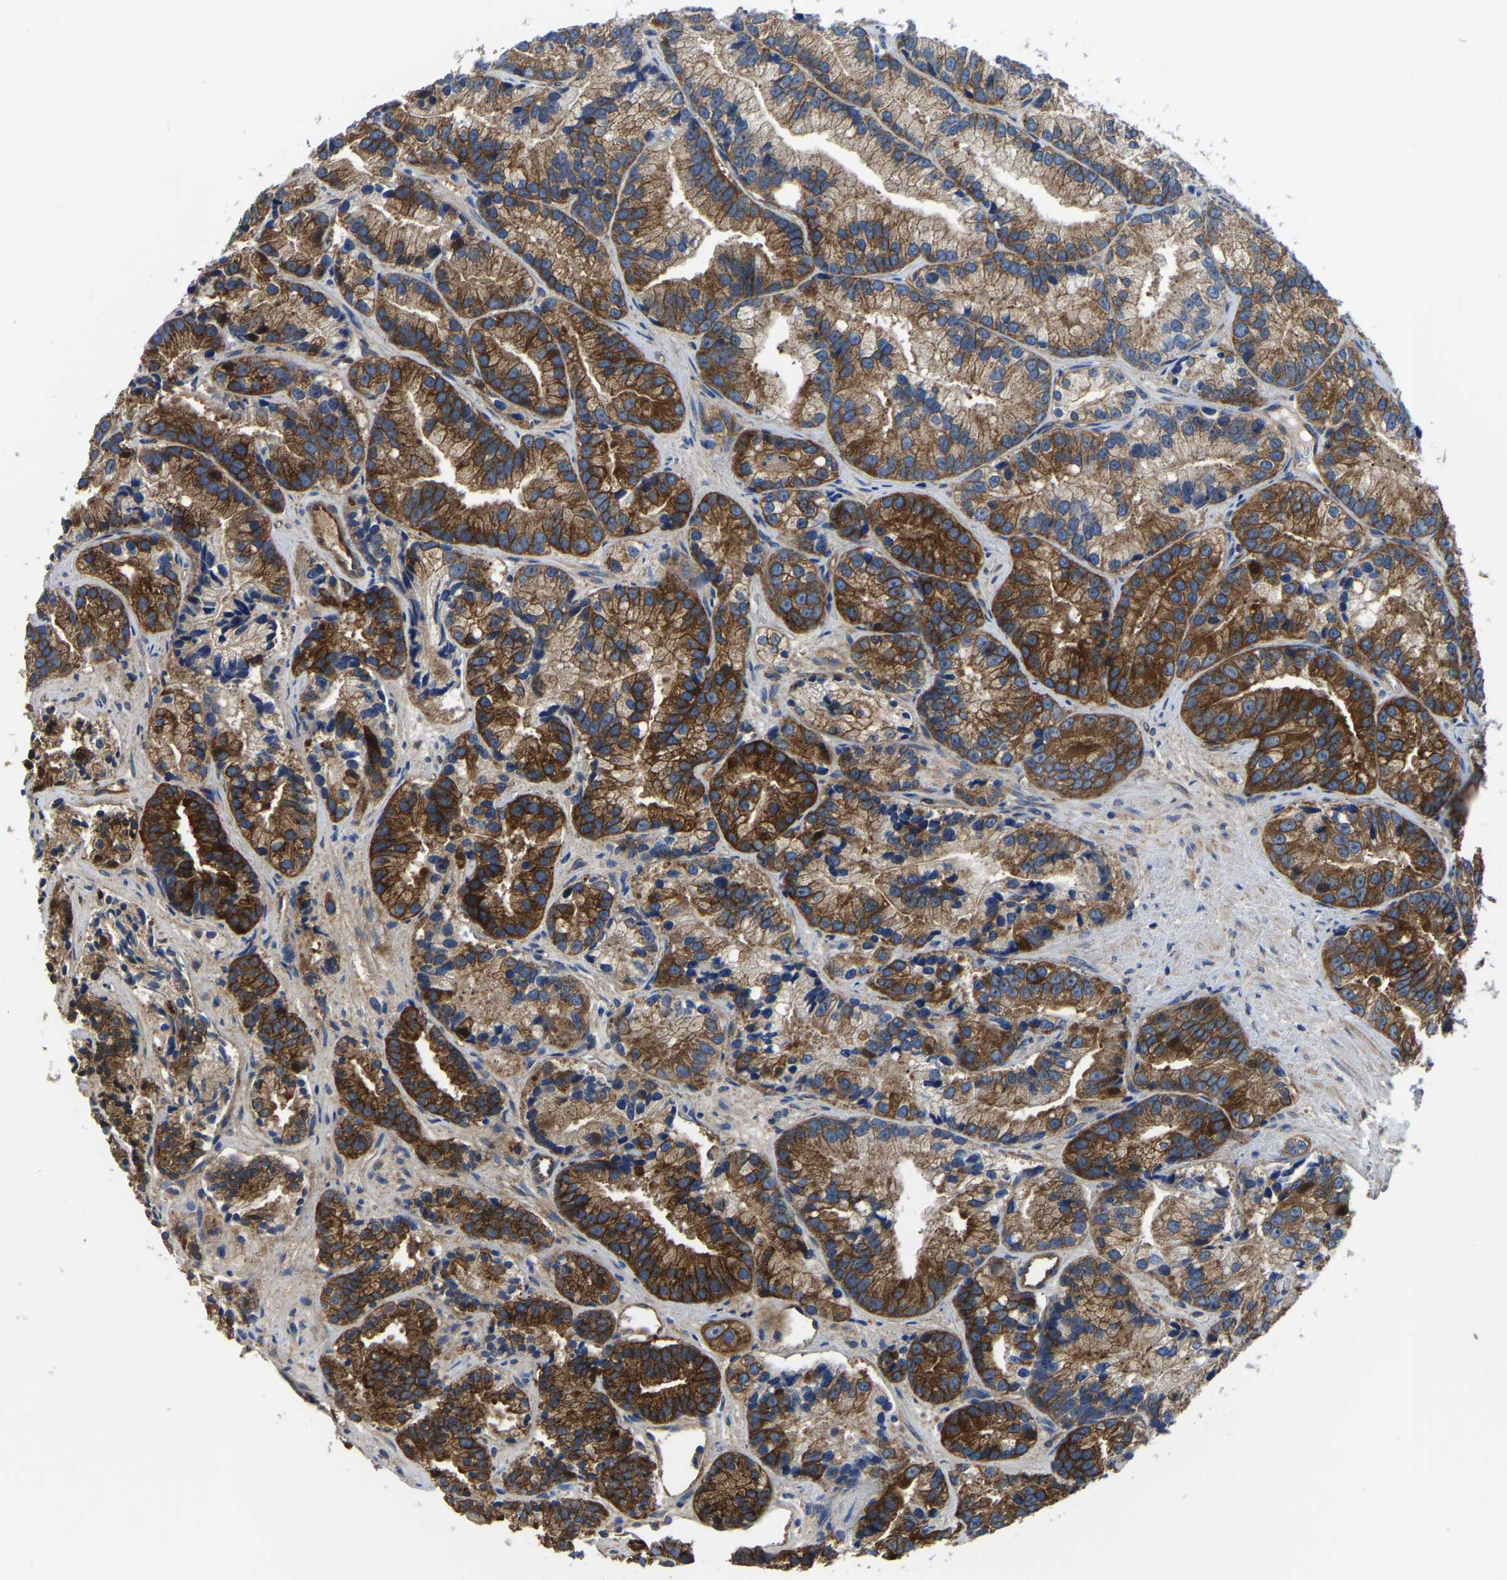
{"staining": {"intensity": "strong", "quantity": ">75%", "location": "cytoplasmic/membranous"}, "tissue": "prostate cancer", "cell_type": "Tumor cells", "image_type": "cancer", "snomed": [{"axis": "morphology", "description": "Adenocarcinoma, Low grade"}, {"axis": "topography", "description": "Prostate"}], "caption": "Human prostate cancer stained with a brown dye shows strong cytoplasmic/membranous positive positivity in approximately >75% of tumor cells.", "gene": "TFG", "patient": {"sex": "male", "age": 89}}